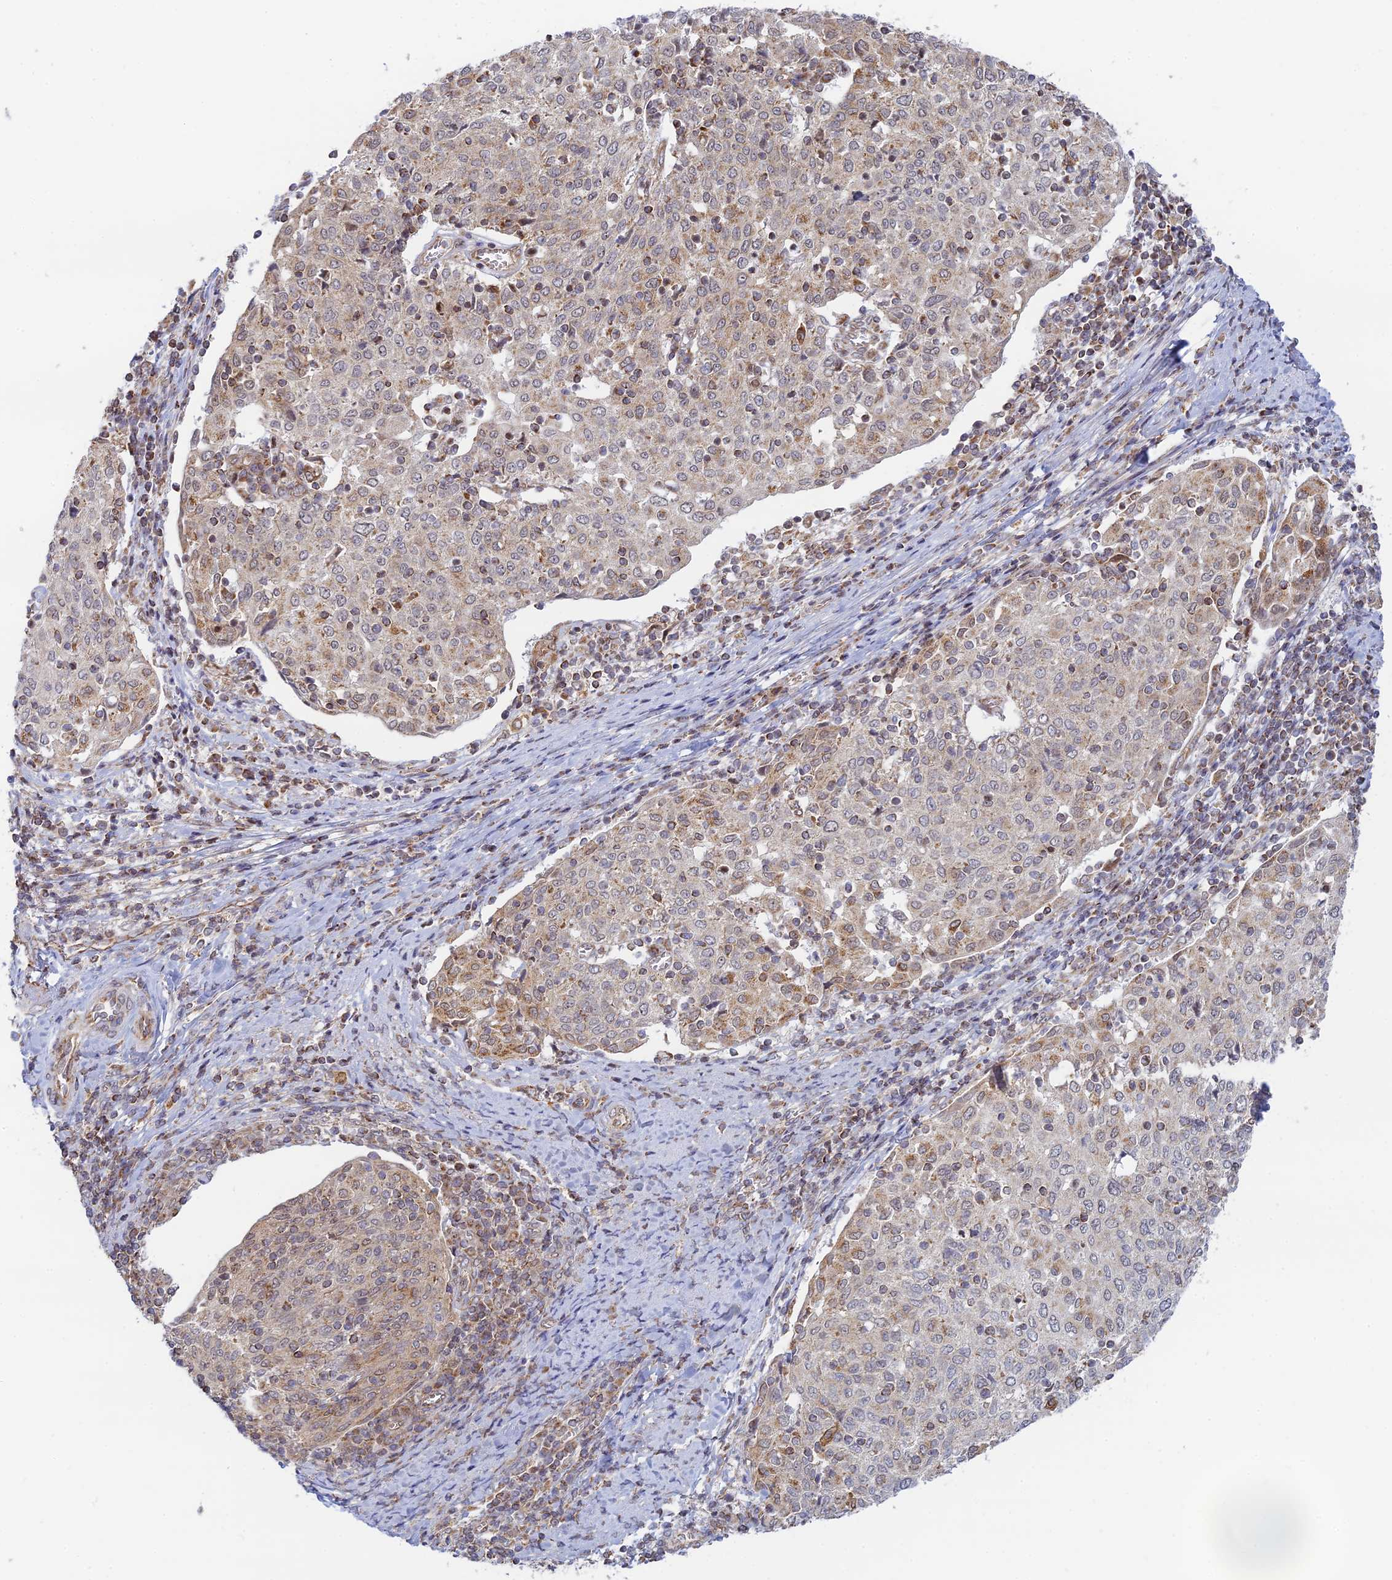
{"staining": {"intensity": "weak", "quantity": "25%-75%", "location": "cytoplasmic/membranous"}, "tissue": "cervical cancer", "cell_type": "Tumor cells", "image_type": "cancer", "snomed": [{"axis": "morphology", "description": "Squamous cell carcinoma, NOS"}, {"axis": "topography", "description": "Cervix"}], "caption": "Human cervical cancer stained with a brown dye demonstrates weak cytoplasmic/membranous positive positivity in about 25%-75% of tumor cells.", "gene": "HOOK2", "patient": {"sex": "female", "age": 52}}